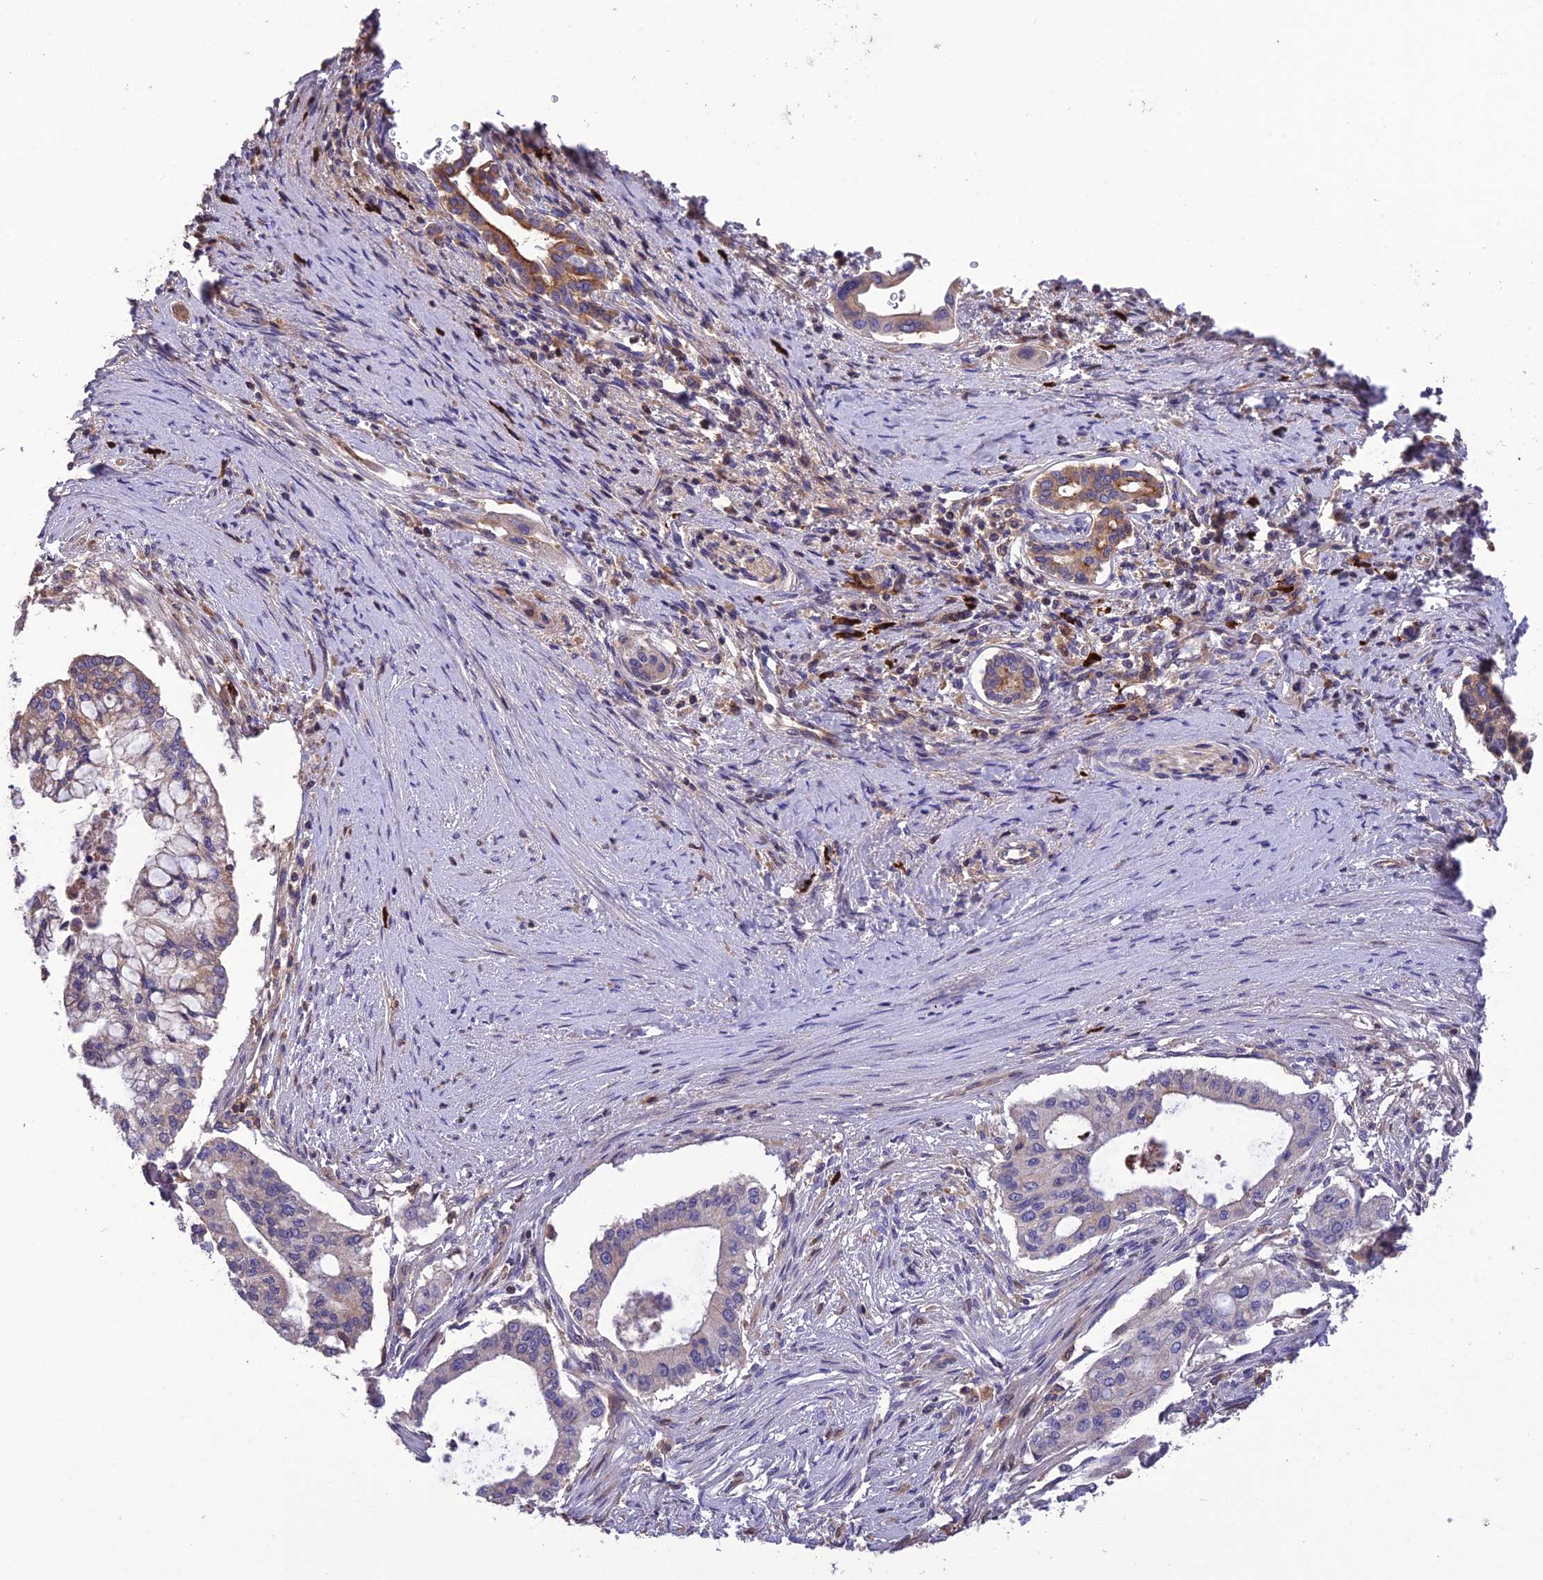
{"staining": {"intensity": "negative", "quantity": "none", "location": "none"}, "tissue": "pancreatic cancer", "cell_type": "Tumor cells", "image_type": "cancer", "snomed": [{"axis": "morphology", "description": "Adenocarcinoma, NOS"}, {"axis": "topography", "description": "Pancreas"}], "caption": "DAB immunohistochemical staining of human adenocarcinoma (pancreatic) displays no significant positivity in tumor cells.", "gene": "MIOS", "patient": {"sex": "male", "age": 46}}